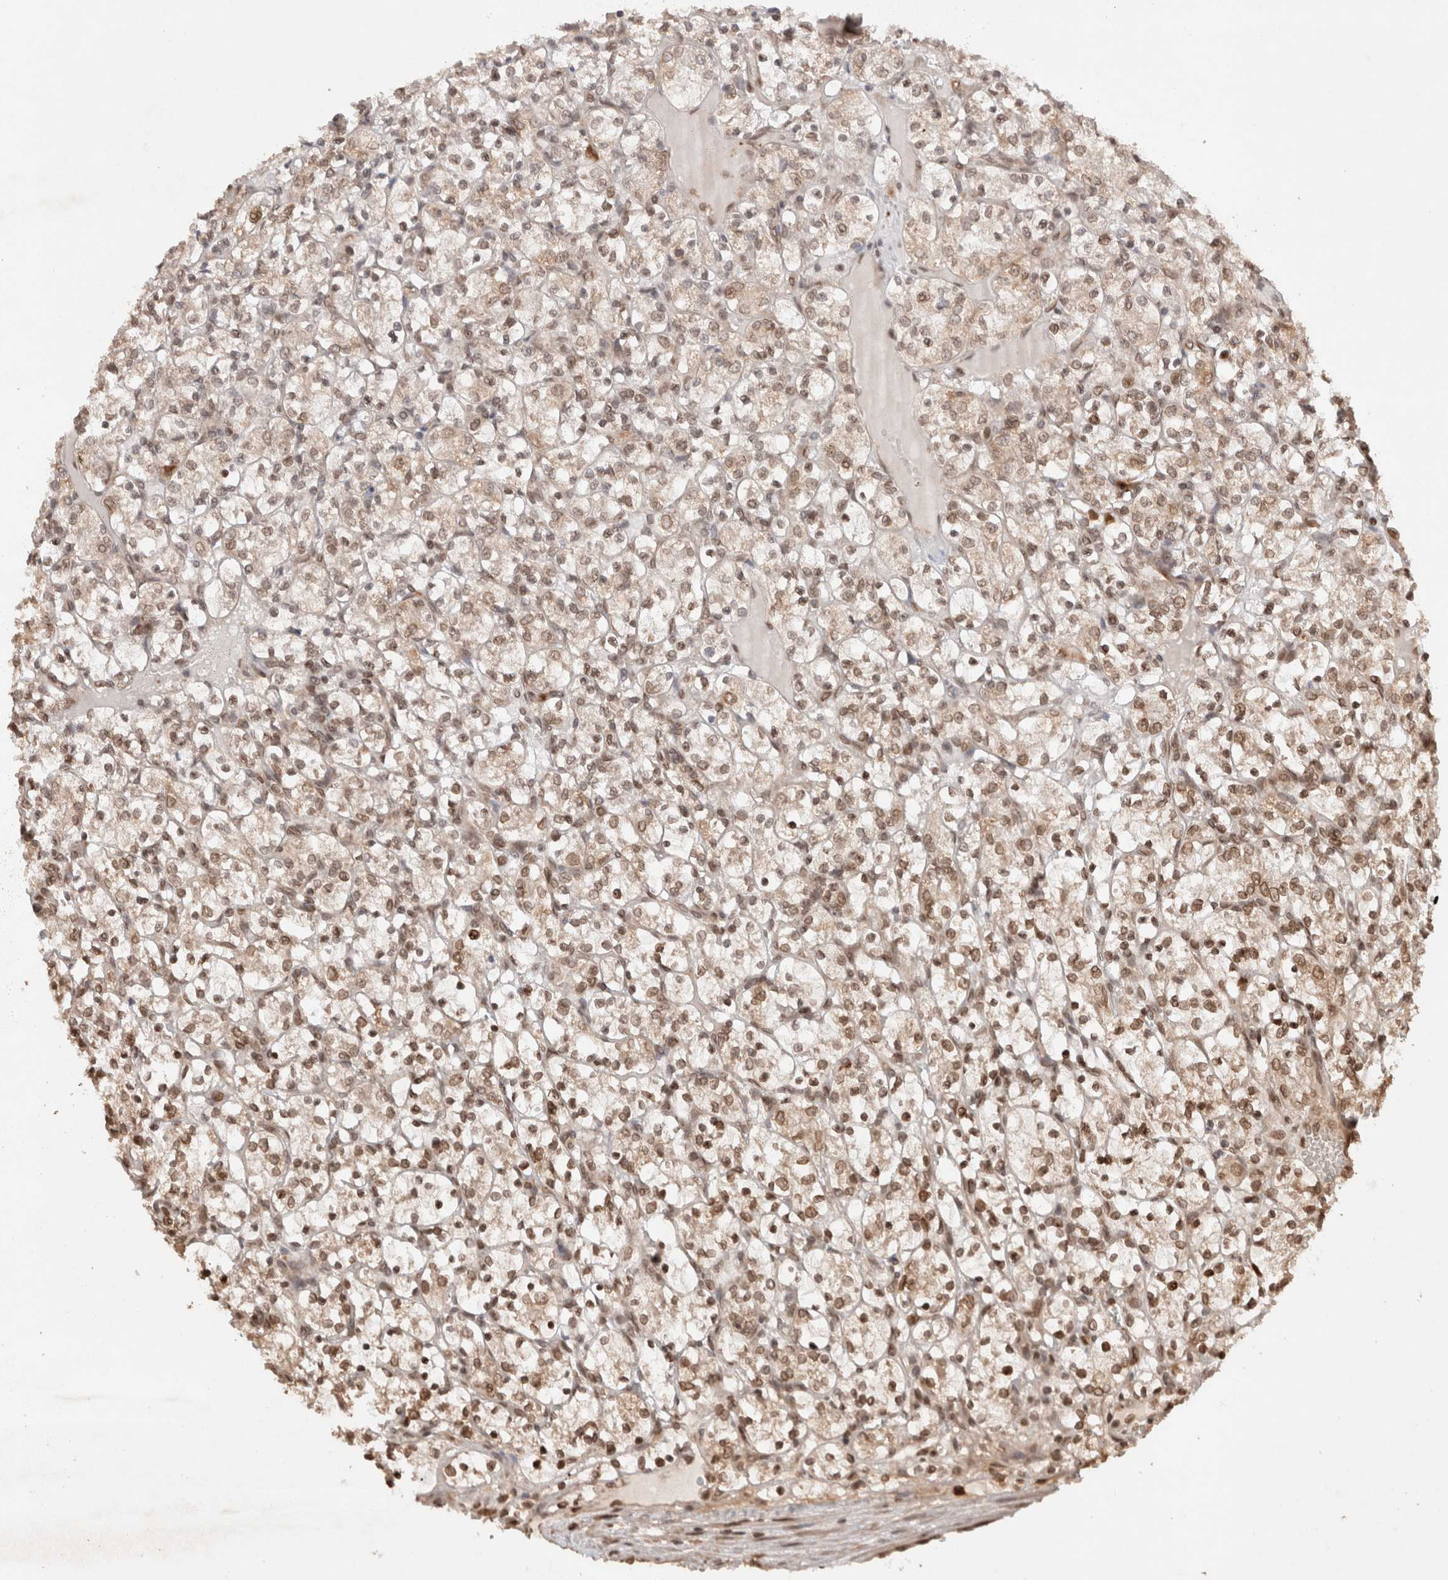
{"staining": {"intensity": "moderate", "quantity": ">75%", "location": "nuclear"}, "tissue": "renal cancer", "cell_type": "Tumor cells", "image_type": "cancer", "snomed": [{"axis": "morphology", "description": "Adenocarcinoma, NOS"}, {"axis": "topography", "description": "Kidney"}], "caption": "The image exhibits staining of adenocarcinoma (renal), revealing moderate nuclear protein staining (brown color) within tumor cells. (IHC, brightfield microscopy, high magnification).", "gene": "TPR", "patient": {"sex": "female", "age": 69}}